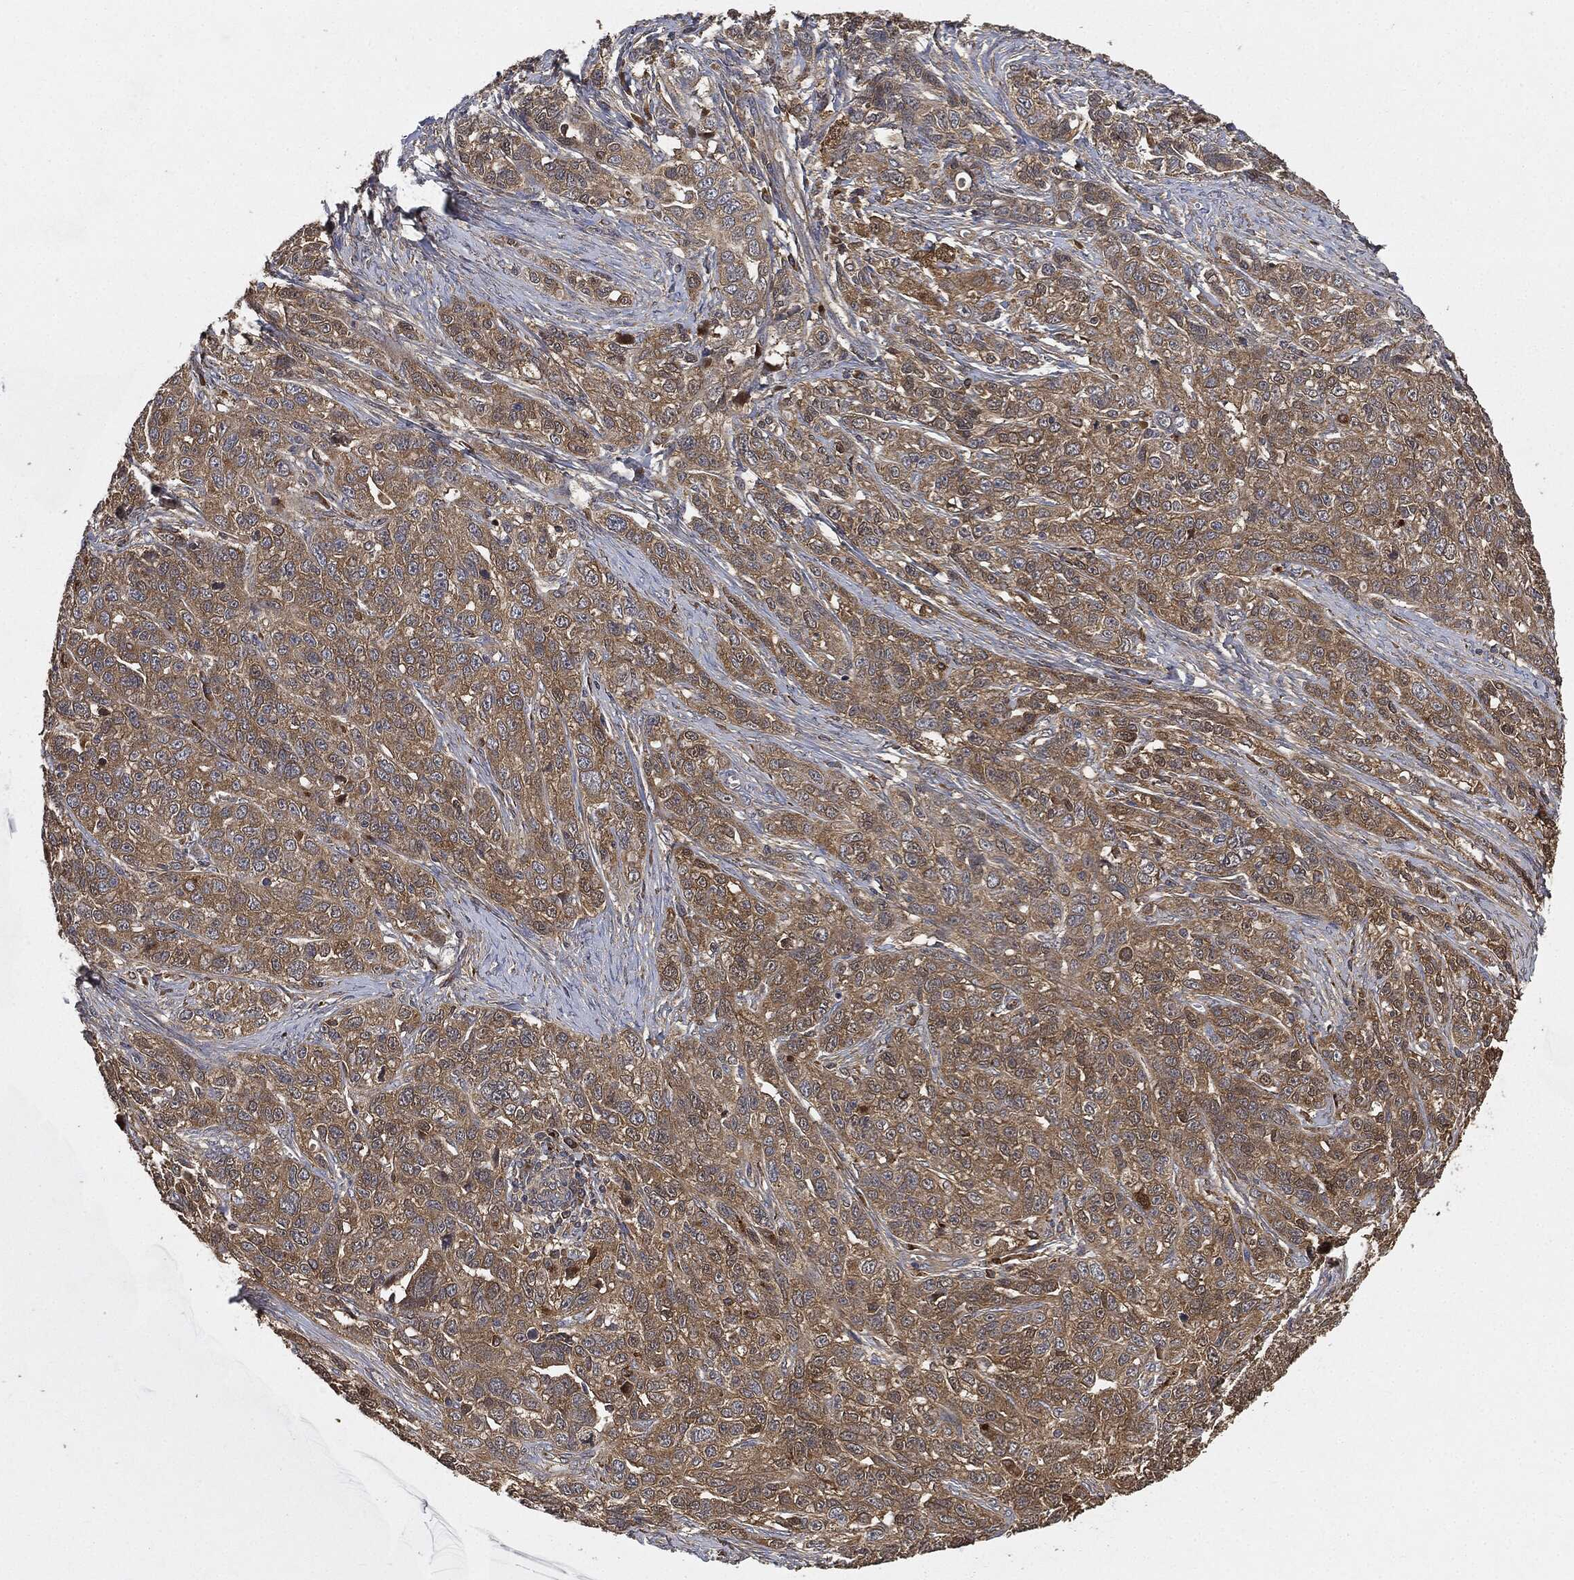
{"staining": {"intensity": "weak", "quantity": "25%-75%", "location": "cytoplasmic/membranous"}, "tissue": "ovarian cancer", "cell_type": "Tumor cells", "image_type": "cancer", "snomed": [{"axis": "morphology", "description": "Cystadenocarcinoma, serous, NOS"}, {"axis": "topography", "description": "Ovary"}], "caption": "Immunohistochemistry (IHC) of human serous cystadenocarcinoma (ovarian) reveals low levels of weak cytoplasmic/membranous expression in approximately 25%-75% of tumor cells. (brown staining indicates protein expression, while blue staining denotes nuclei).", "gene": "BRAF", "patient": {"sex": "female", "age": 71}}